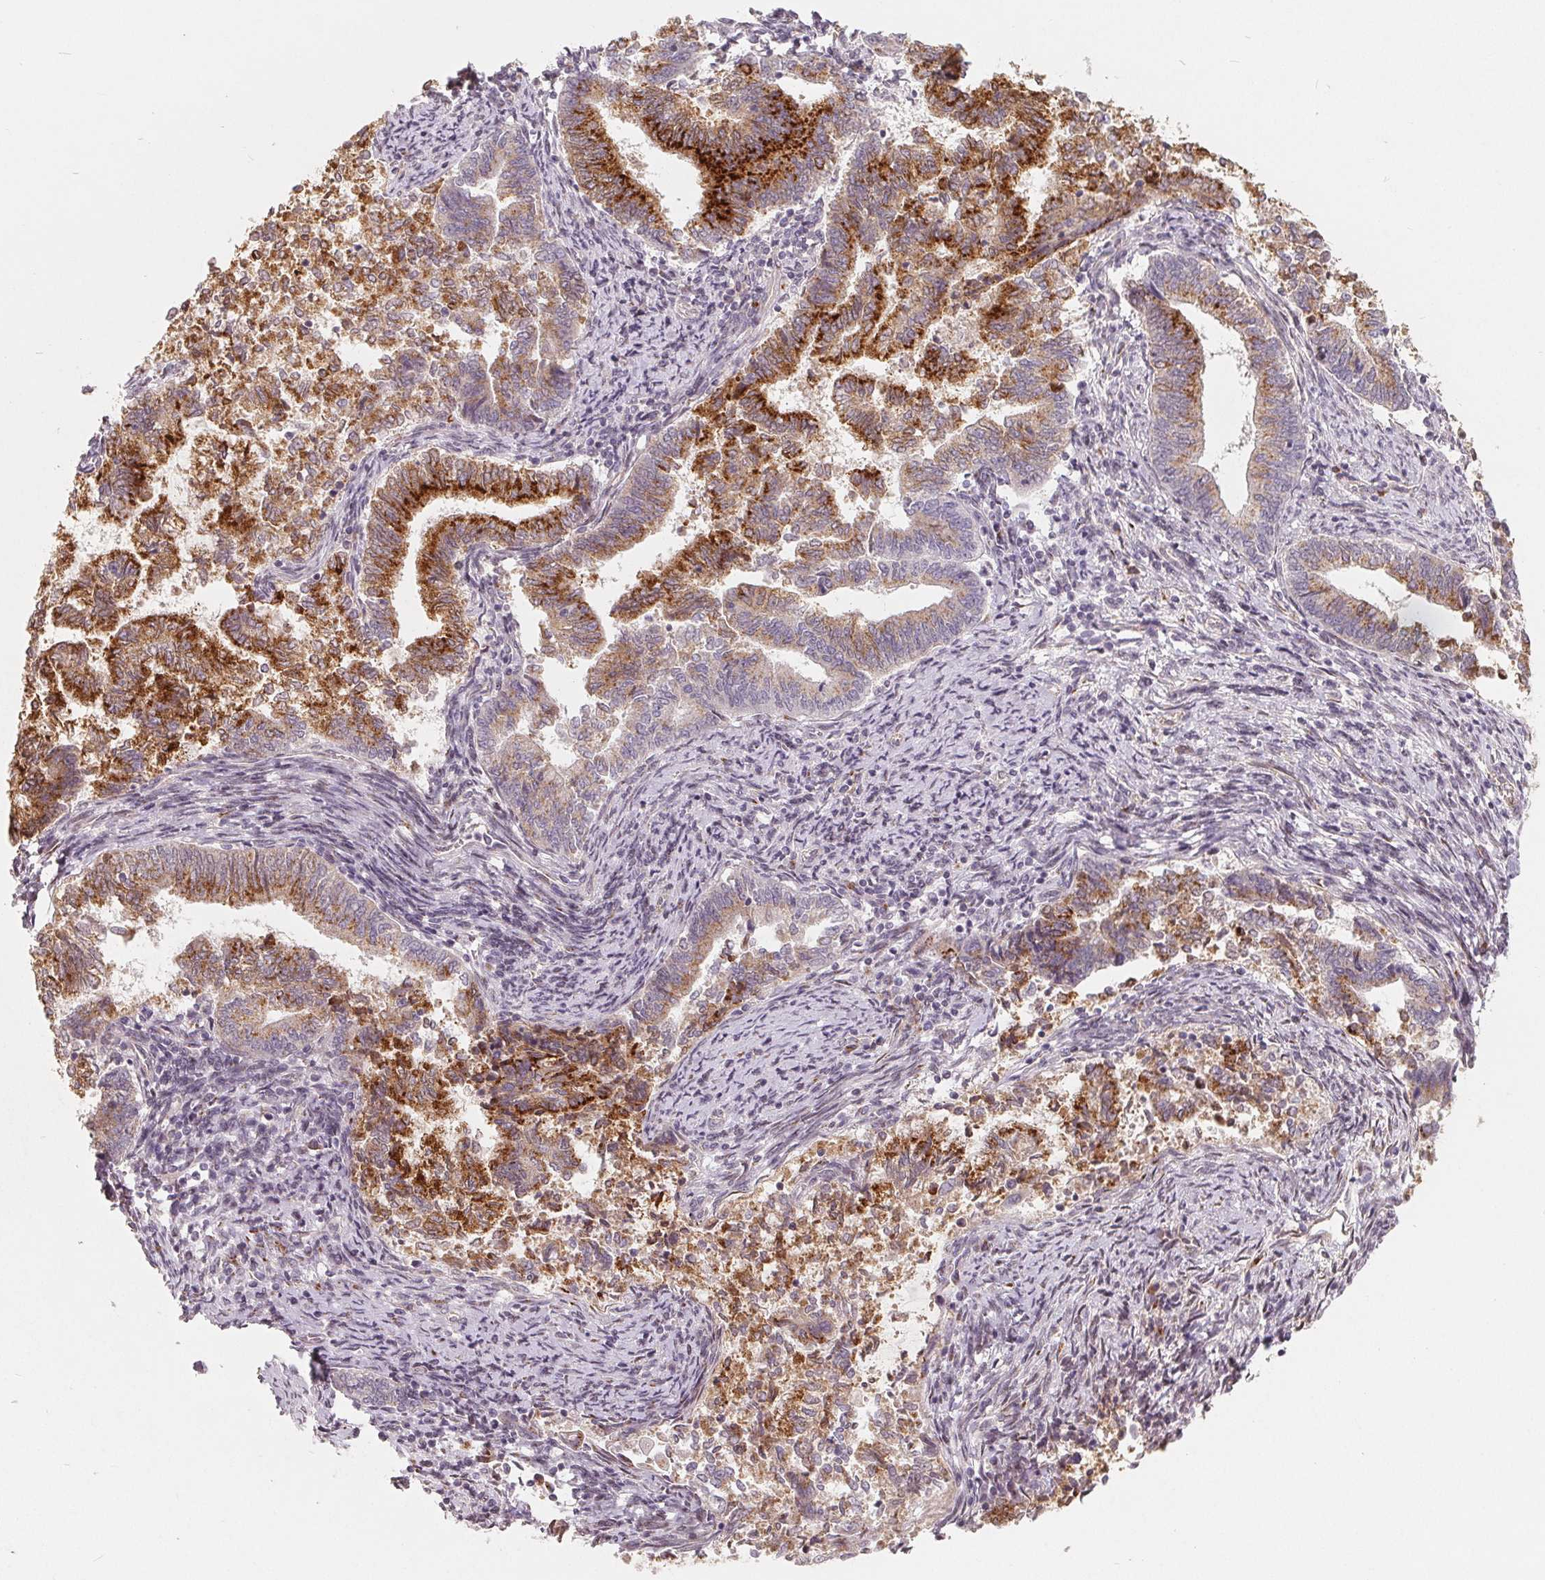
{"staining": {"intensity": "strong", "quantity": "25%-75%", "location": "cytoplasmic/membranous"}, "tissue": "endometrial cancer", "cell_type": "Tumor cells", "image_type": "cancer", "snomed": [{"axis": "morphology", "description": "Adenocarcinoma, NOS"}, {"axis": "topography", "description": "Endometrium"}], "caption": "Endometrial cancer (adenocarcinoma) stained with DAB (3,3'-diaminobenzidine) immunohistochemistry (IHC) exhibits high levels of strong cytoplasmic/membranous staining in approximately 25%-75% of tumor cells. The staining was performed using DAB, with brown indicating positive protein expression. Nuclei are stained blue with hematoxylin.", "gene": "TMSB15B", "patient": {"sex": "female", "age": 65}}